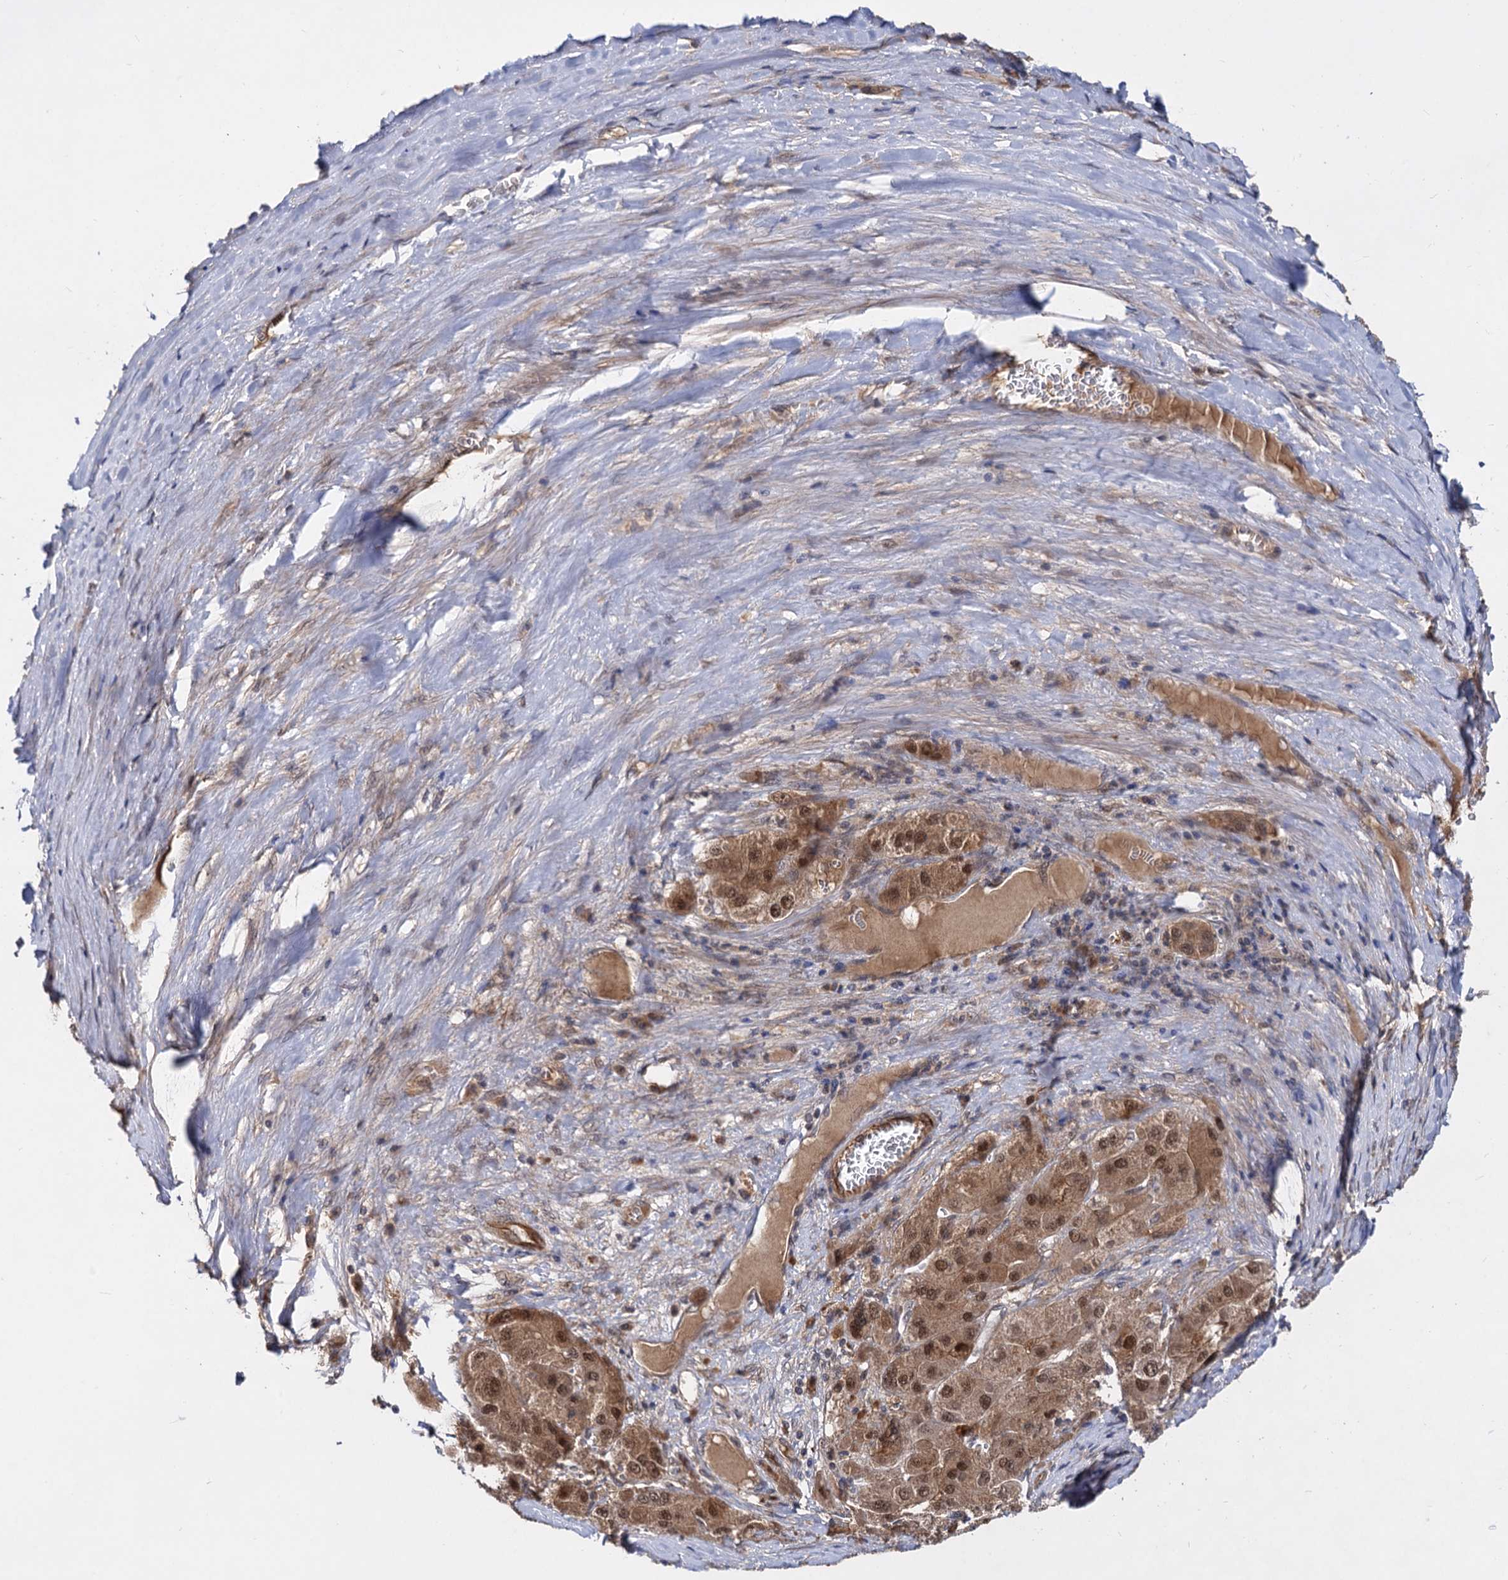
{"staining": {"intensity": "moderate", "quantity": ">75%", "location": "cytoplasmic/membranous,nuclear"}, "tissue": "liver cancer", "cell_type": "Tumor cells", "image_type": "cancer", "snomed": [{"axis": "morphology", "description": "Carcinoma, Hepatocellular, NOS"}, {"axis": "topography", "description": "Liver"}], "caption": "About >75% of tumor cells in liver hepatocellular carcinoma reveal moderate cytoplasmic/membranous and nuclear protein staining as visualized by brown immunohistochemical staining.", "gene": "PSMD4", "patient": {"sex": "female", "age": 73}}